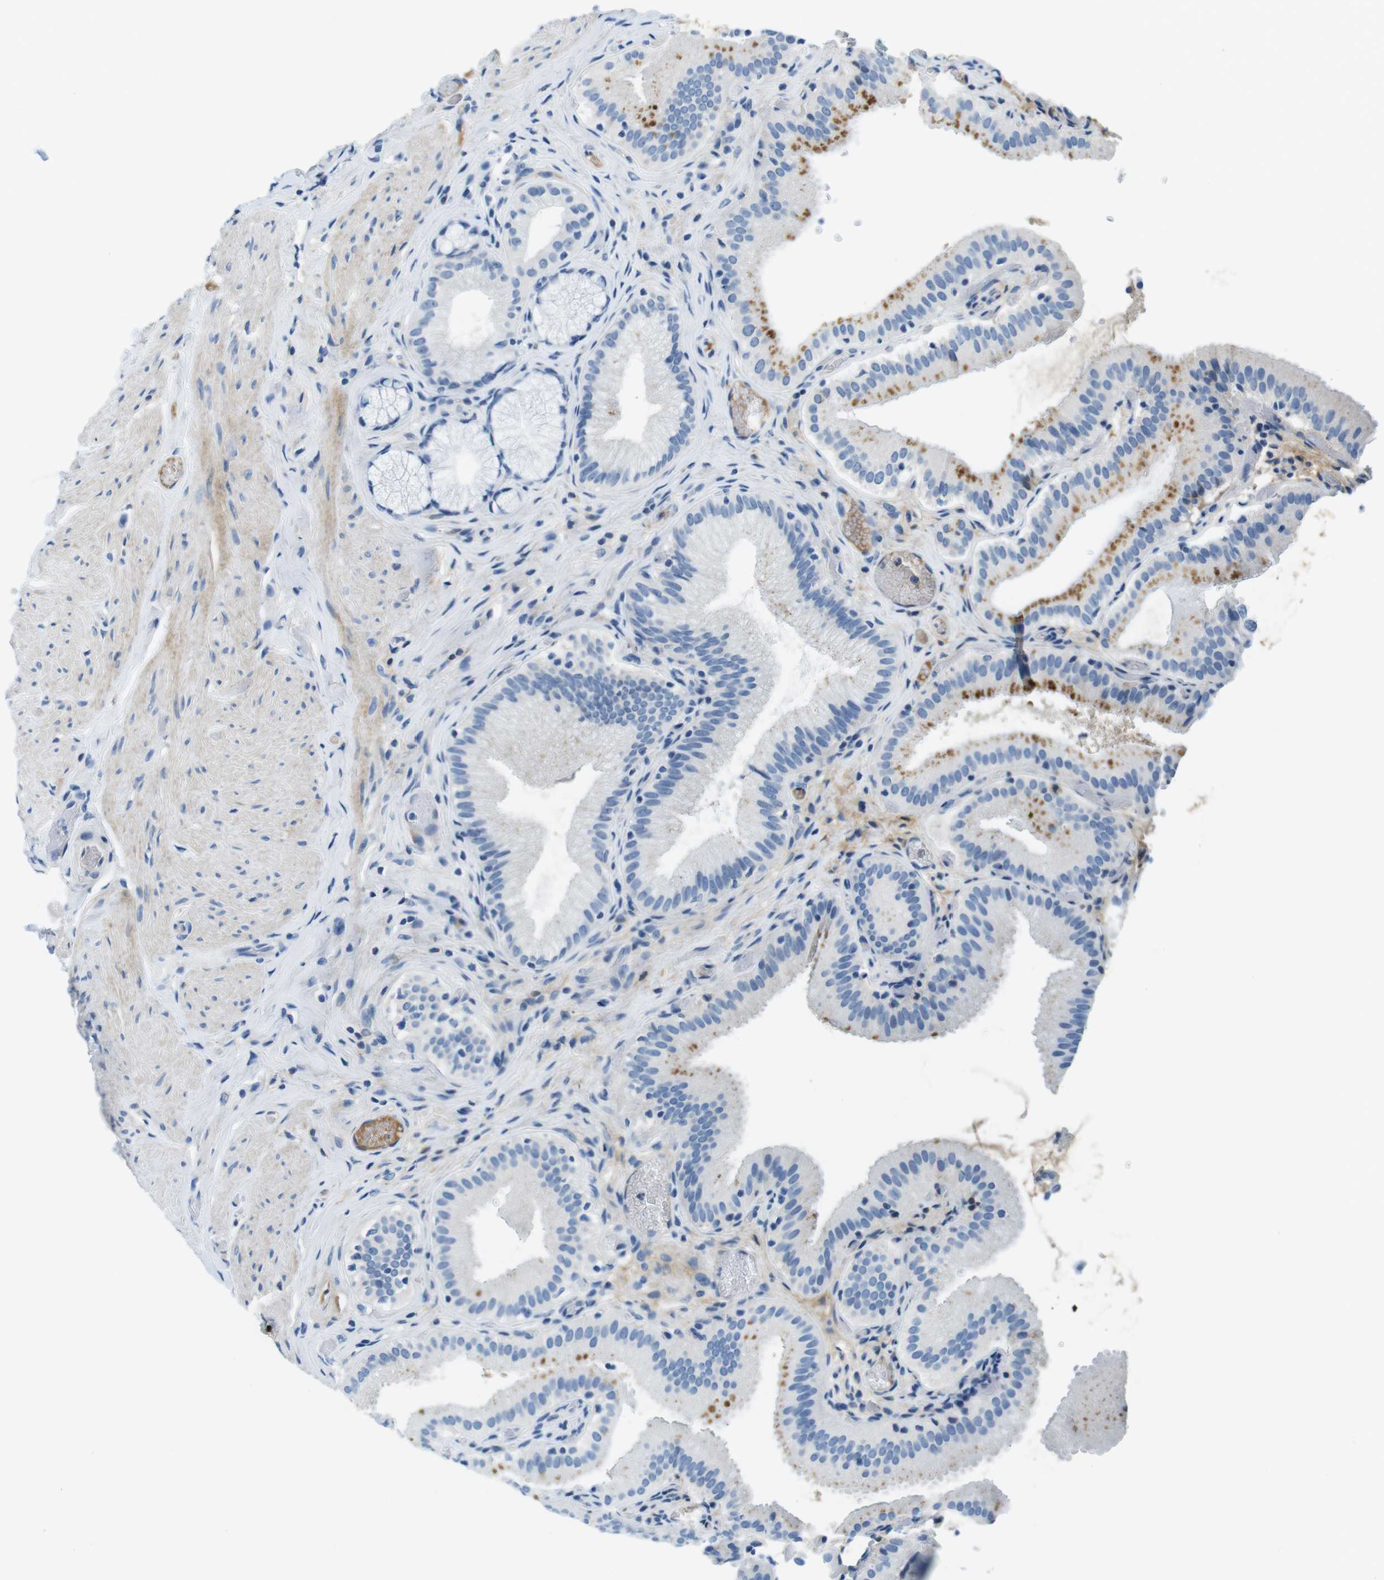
{"staining": {"intensity": "moderate", "quantity": "<25%", "location": "cytoplasmic/membranous"}, "tissue": "gallbladder", "cell_type": "Glandular cells", "image_type": "normal", "snomed": [{"axis": "morphology", "description": "Normal tissue, NOS"}, {"axis": "topography", "description": "Gallbladder"}], "caption": "This micrograph demonstrates IHC staining of unremarkable human gallbladder, with low moderate cytoplasmic/membranous positivity in about <25% of glandular cells.", "gene": "IGHD", "patient": {"sex": "male", "age": 54}}